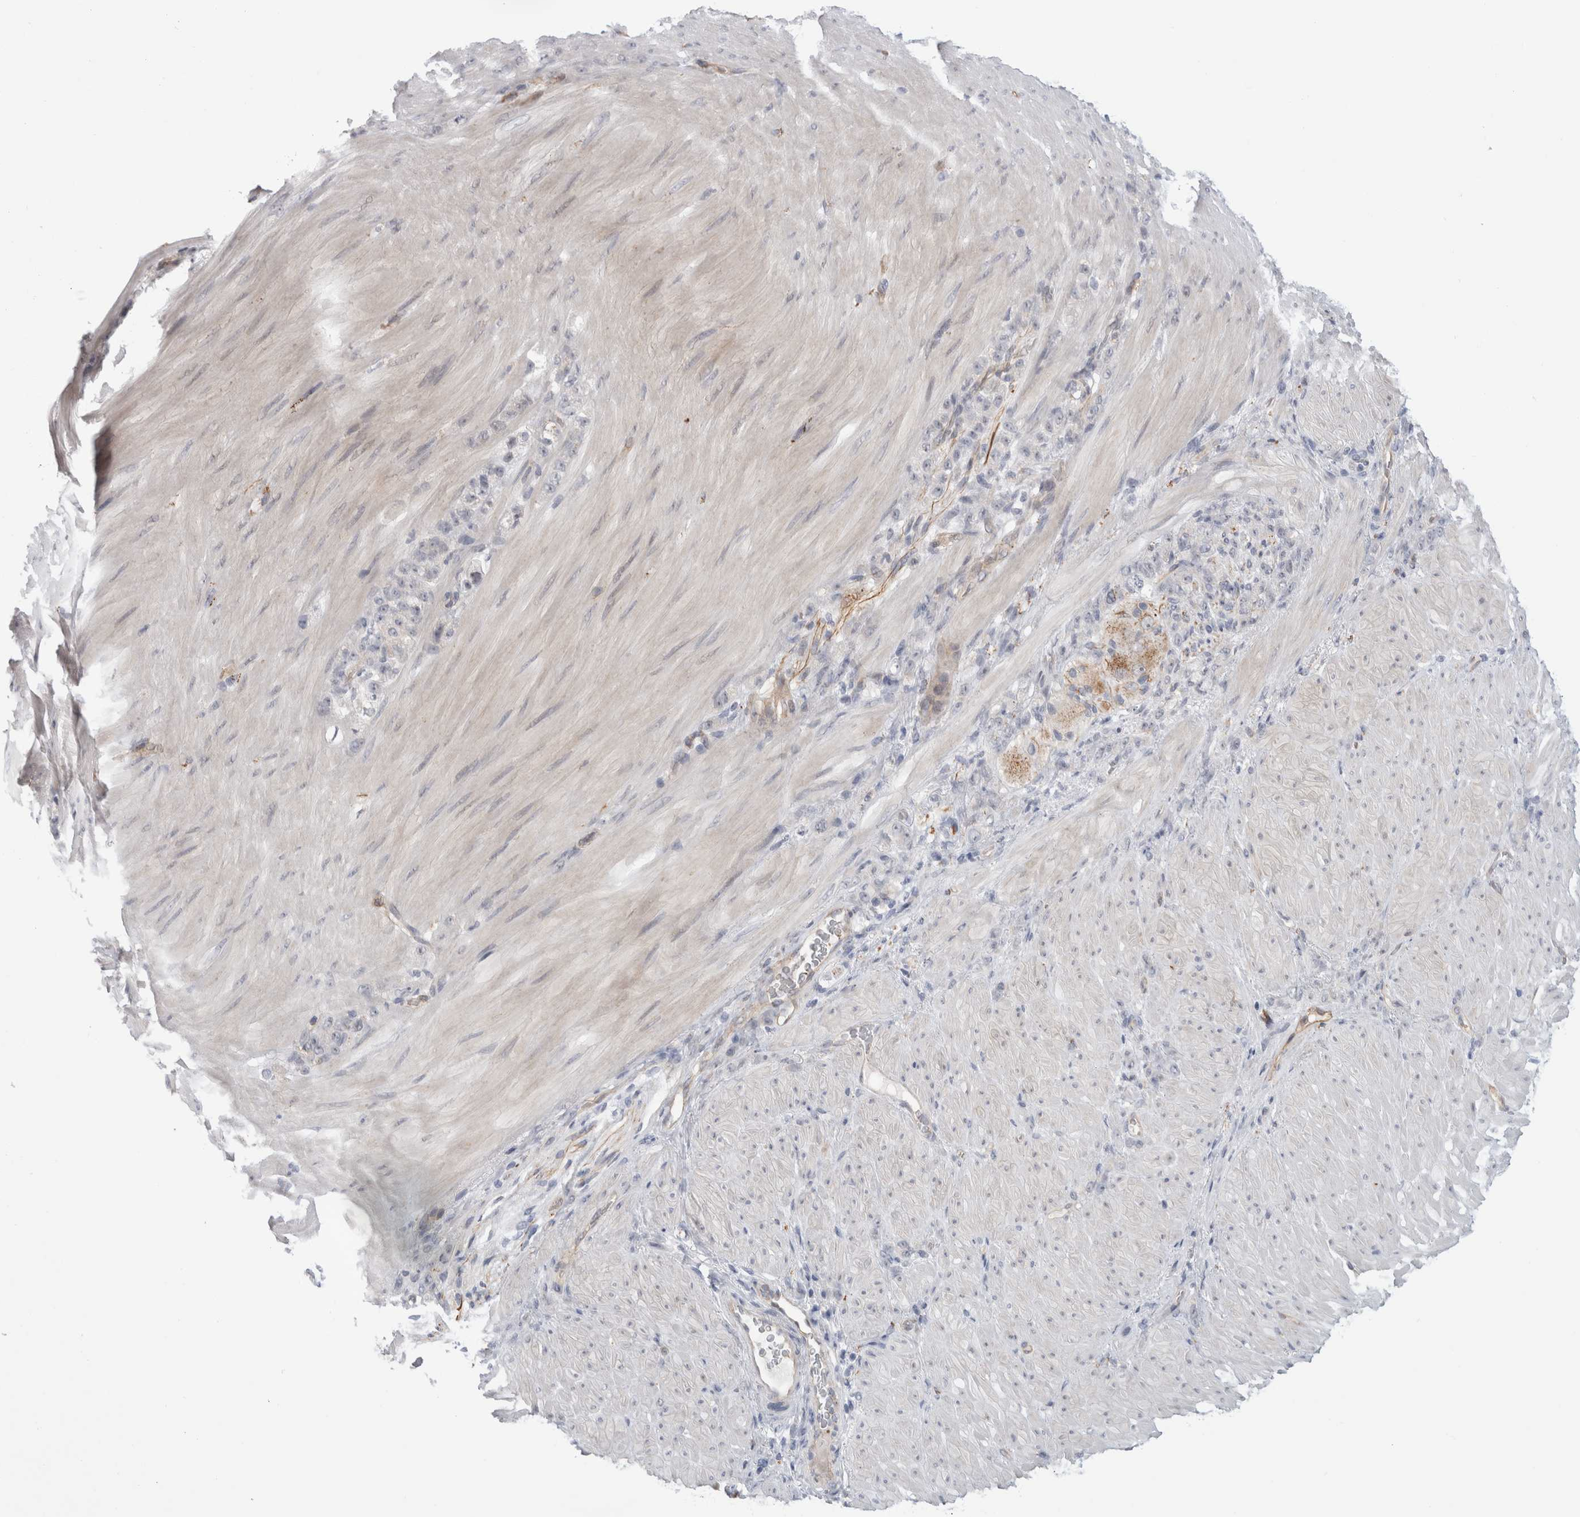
{"staining": {"intensity": "negative", "quantity": "none", "location": "none"}, "tissue": "stomach cancer", "cell_type": "Tumor cells", "image_type": "cancer", "snomed": [{"axis": "morphology", "description": "Normal tissue, NOS"}, {"axis": "morphology", "description": "Adenocarcinoma, NOS"}, {"axis": "topography", "description": "Stomach"}], "caption": "This is an IHC image of stomach cancer (adenocarcinoma). There is no staining in tumor cells.", "gene": "ANKMY1", "patient": {"sex": "male", "age": 82}}